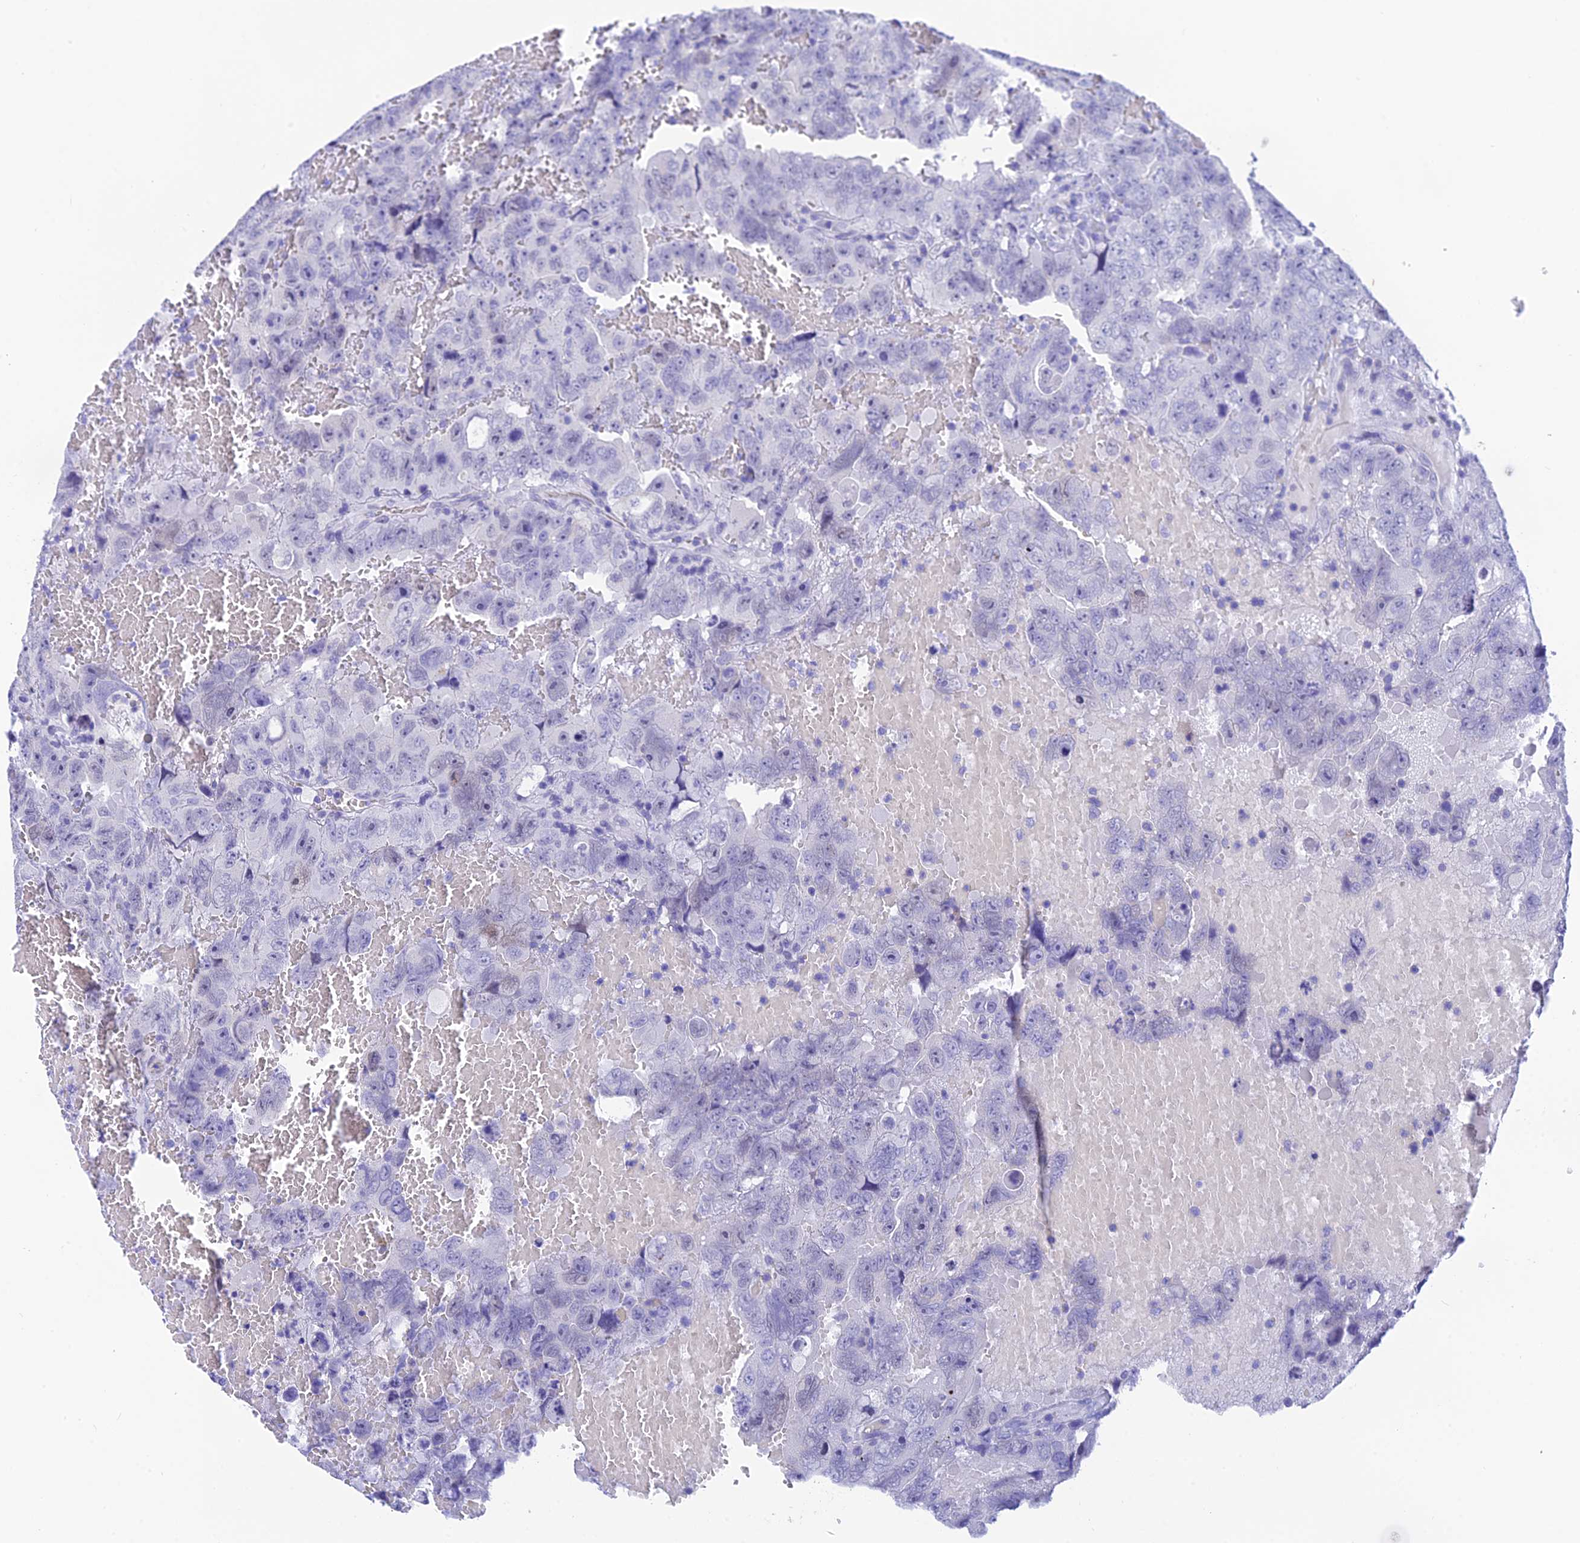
{"staining": {"intensity": "negative", "quantity": "none", "location": "none"}, "tissue": "testis cancer", "cell_type": "Tumor cells", "image_type": "cancer", "snomed": [{"axis": "morphology", "description": "Carcinoma, Embryonal, NOS"}, {"axis": "topography", "description": "Testis"}], "caption": "Testis cancer (embryonal carcinoma) was stained to show a protein in brown. There is no significant positivity in tumor cells.", "gene": "KDELR3", "patient": {"sex": "male", "age": 45}}